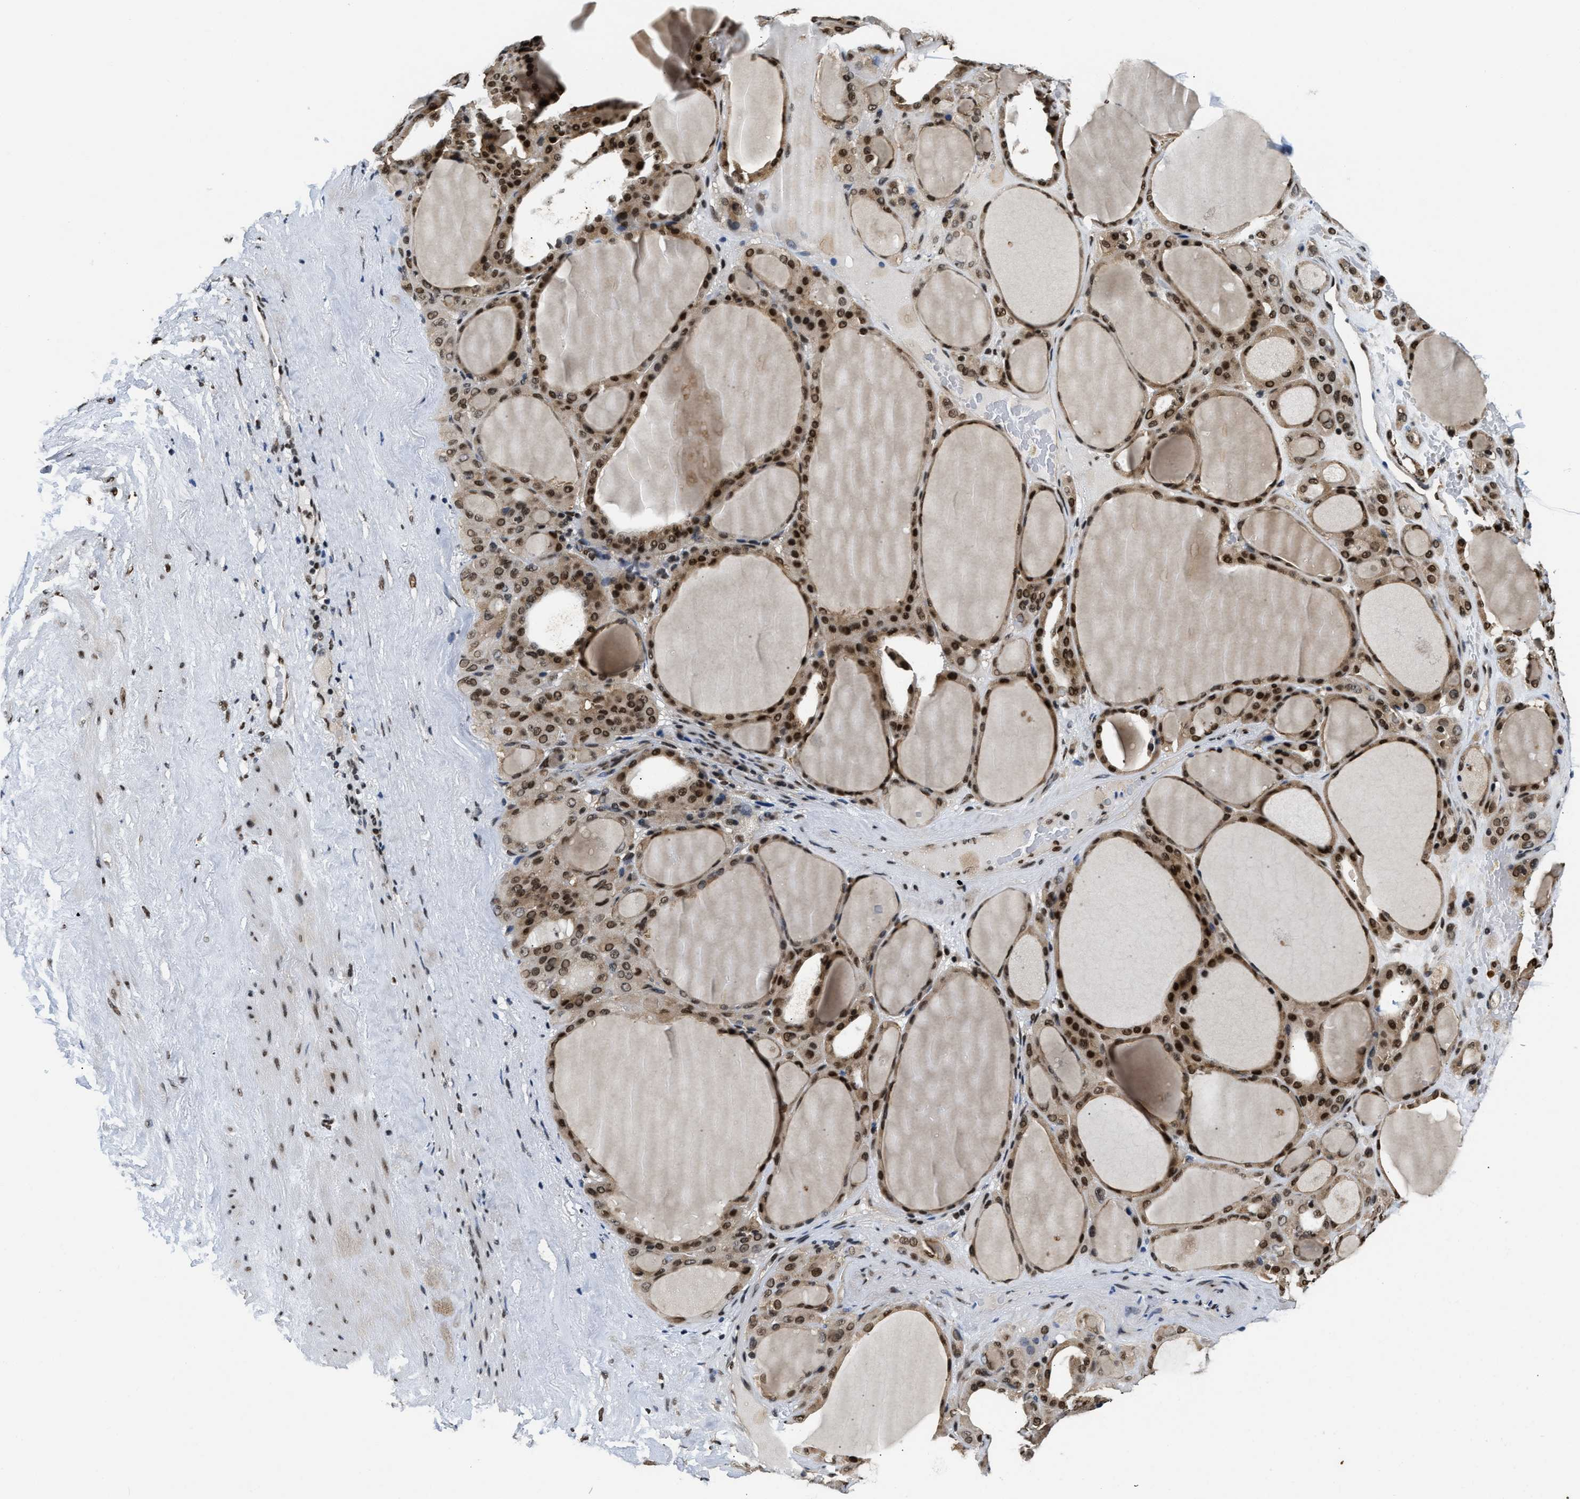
{"staining": {"intensity": "strong", "quantity": ">75%", "location": "cytoplasmic/membranous,nuclear"}, "tissue": "thyroid gland", "cell_type": "Glandular cells", "image_type": "normal", "snomed": [{"axis": "morphology", "description": "Normal tissue, NOS"}, {"axis": "morphology", "description": "Carcinoma, NOS"}, {"axis": "topography", "description": "Thyroid gland"}], "caption": "This is a micrograph of immunohistochemistry staining of normal thyroid gland, which shows strong staining in the cytoplasmic/membranous,nuclear of glandular cells.", "gene": "CCNDBP1", "patient": {"sex": "female", "age": 86}}